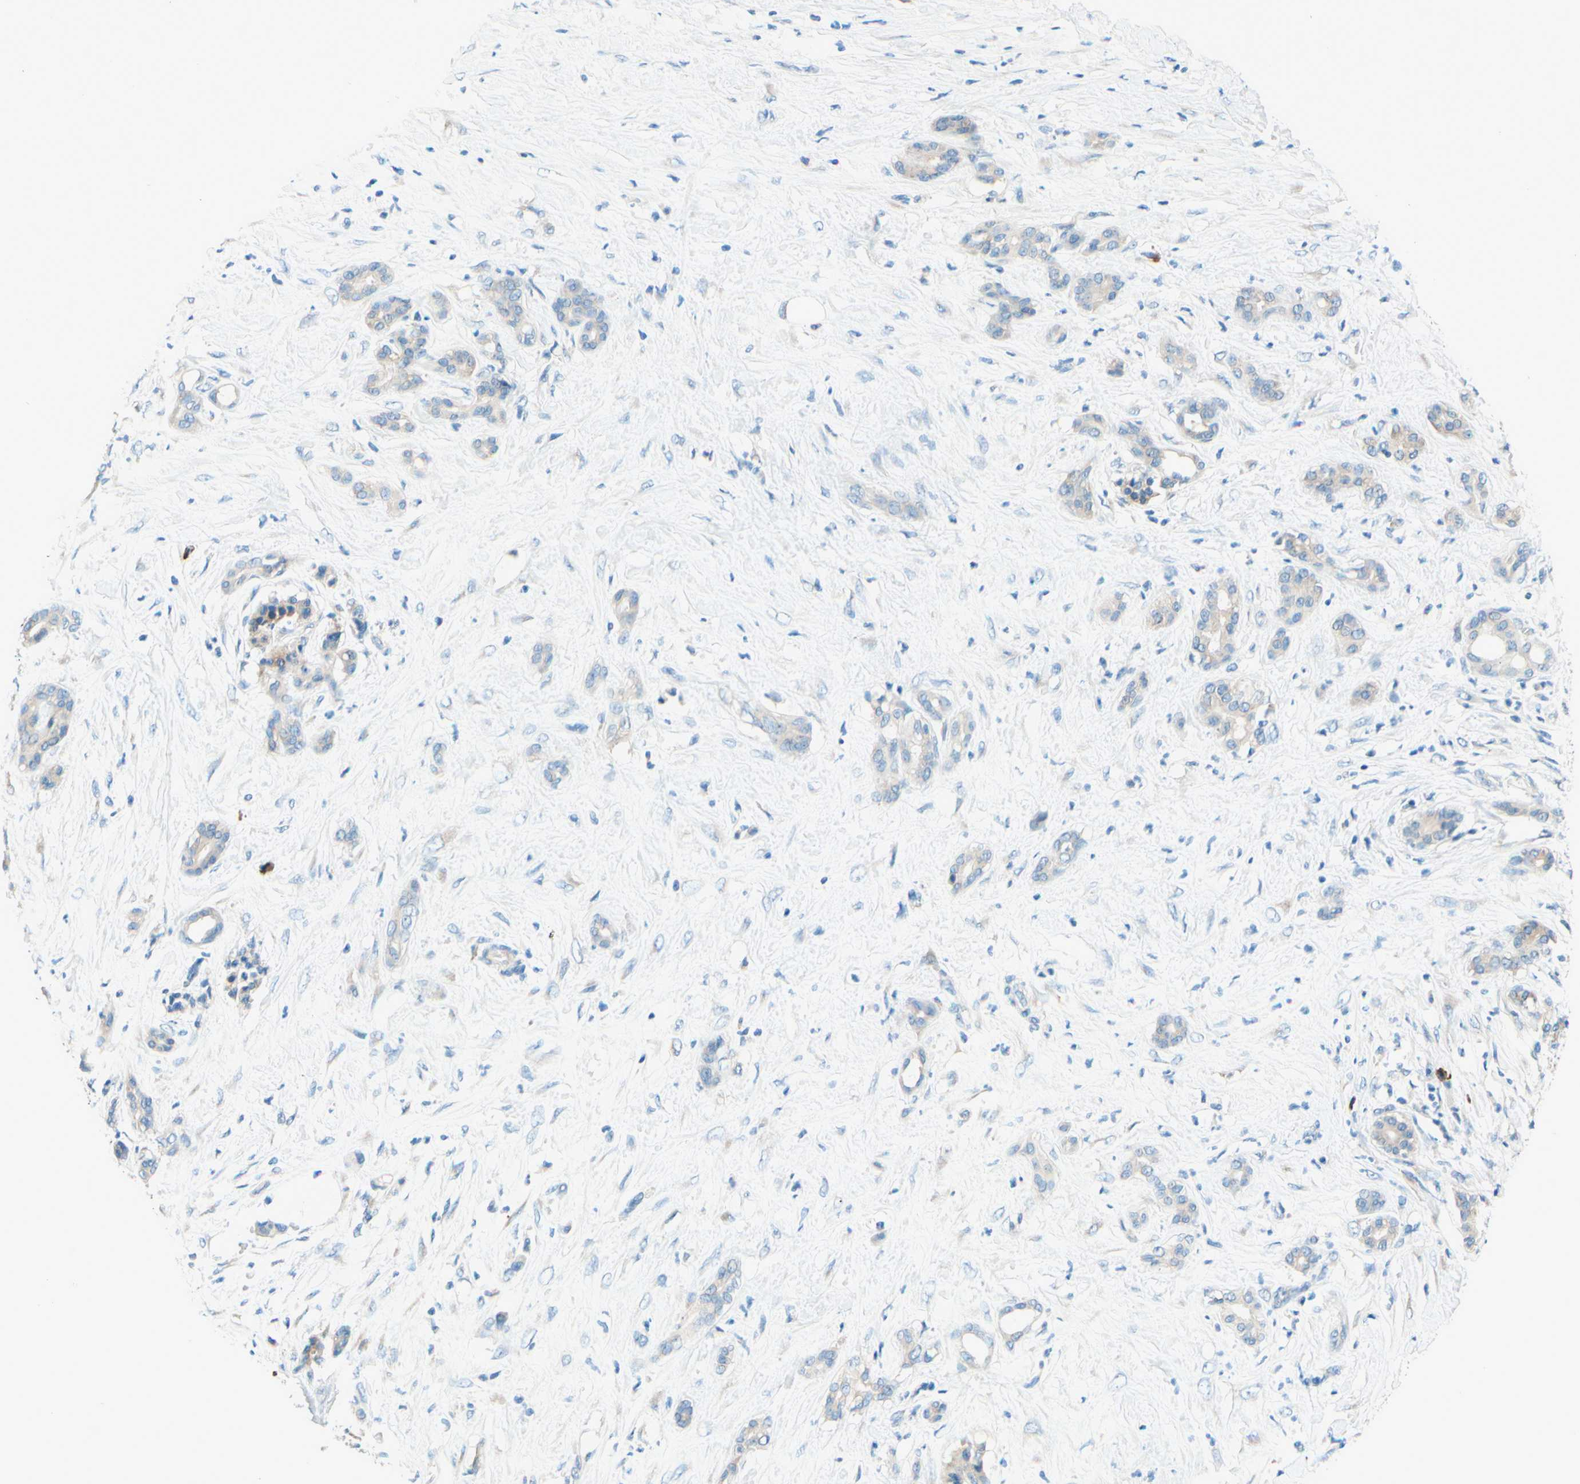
{"staining": {"intensity": "negative", "quantity": "none", "location": "none"}, "tissue": "pancreatic cancer", "cell_type": "Tumor cells", "image_type": "cancer", "snomed": [{"axis": "morphology", "description": "Adenocarcinoma, NOS"}, {"axis": "topography", "description": "Pancreas"}], "caption": "Immunohistochemistry (IHC) photomicrograph of human adenocarcinoma (pancreatic) stained for a protein (brown), which reveals no staining in tumor cells.", "gene": "PASD1", "patient": {"sex": "male", "age": 41}}